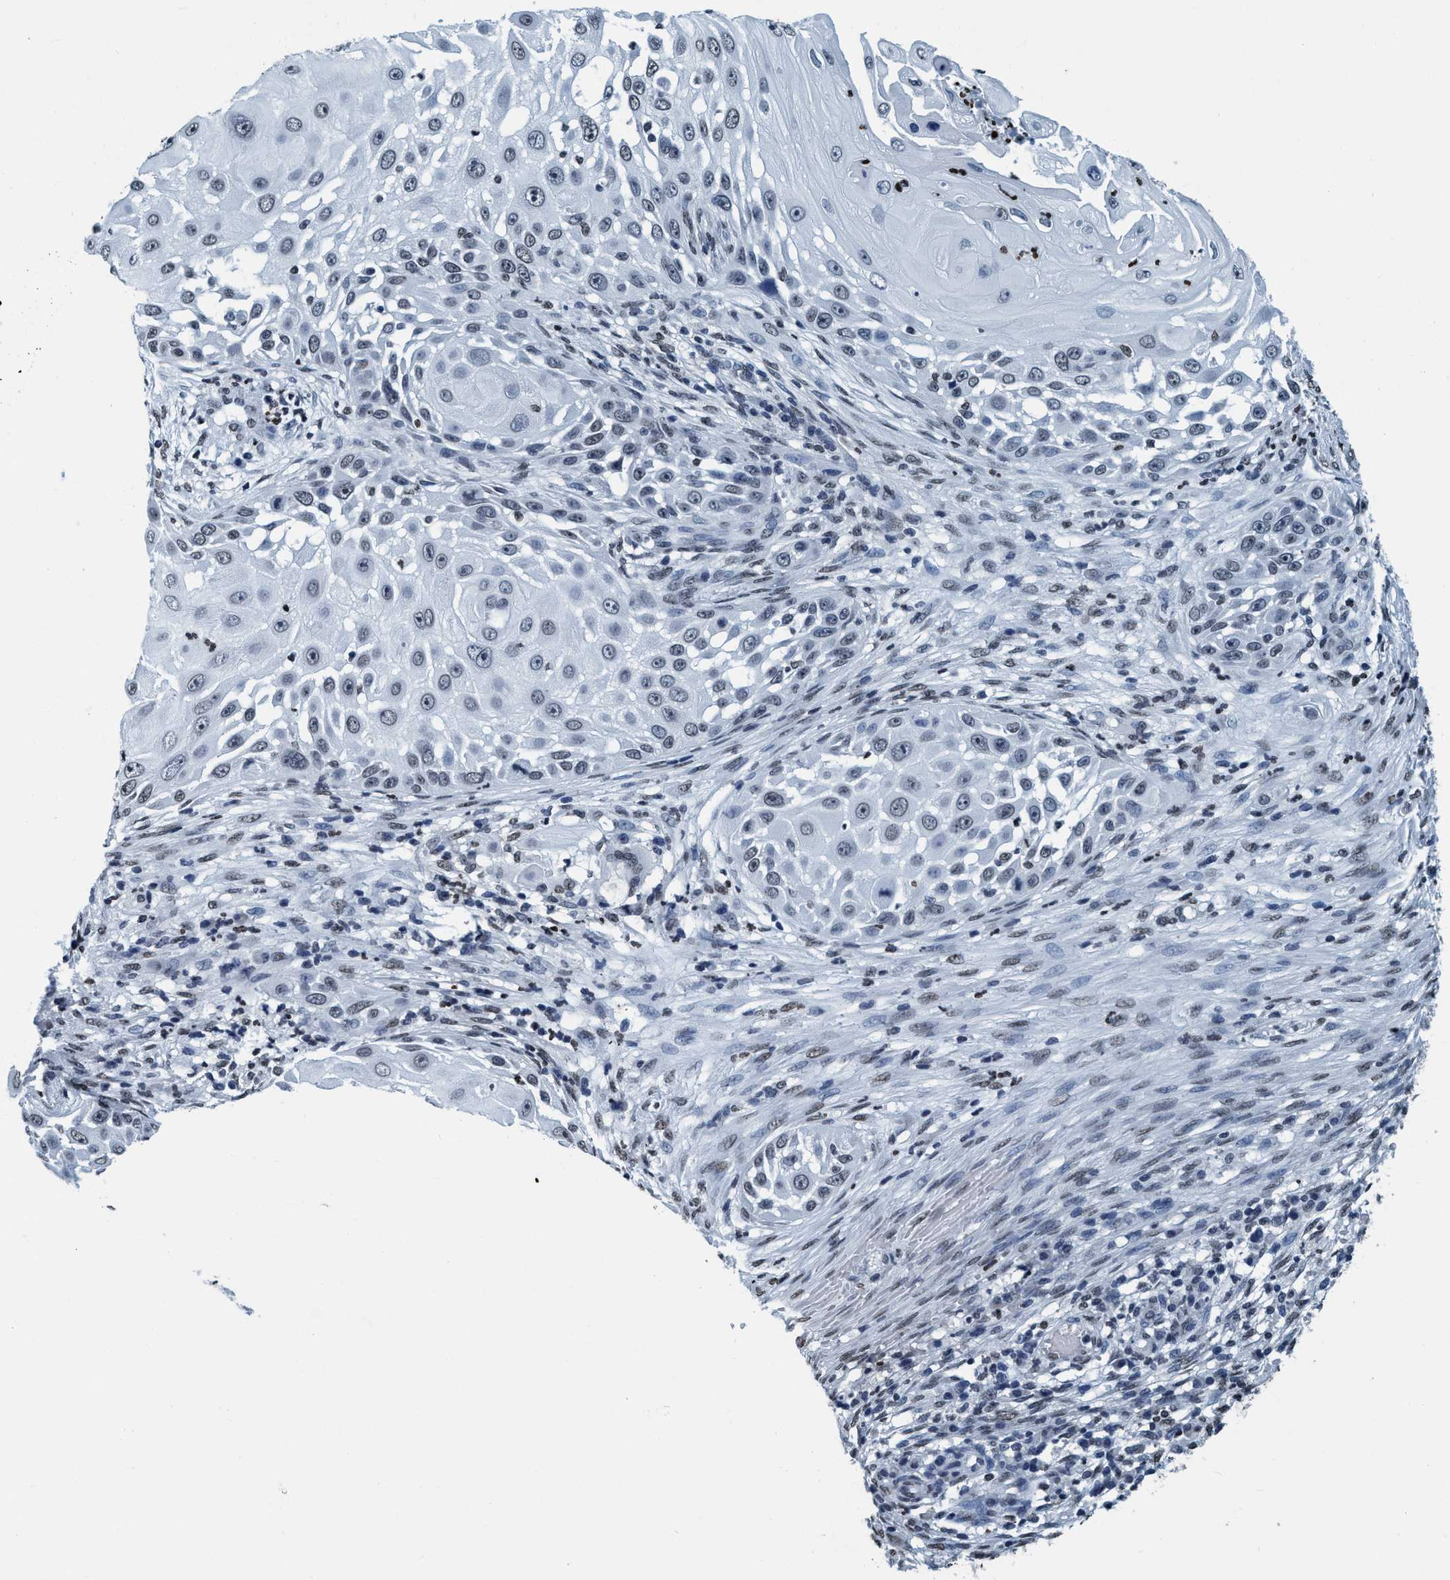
{"staining": {"intensity": "weak", "quantity": "<25%", "location": "nuclear"}, "tissue": "skin cancer", "cell_type": "Tumor cells", "image_type": "cancer", "snomed": [{"axis": "morphology", "description": "Squamous cell carcinoma, NOS"}, {"axis": "topography", "description": "Skin"}], "caption": "Squamous cell carcinoma (skin) was stained to show a protein in brown. There is no significant staining in tumor cells.", "gene": "CCNE2", "patient": {"sex": "female", "age": 44}}